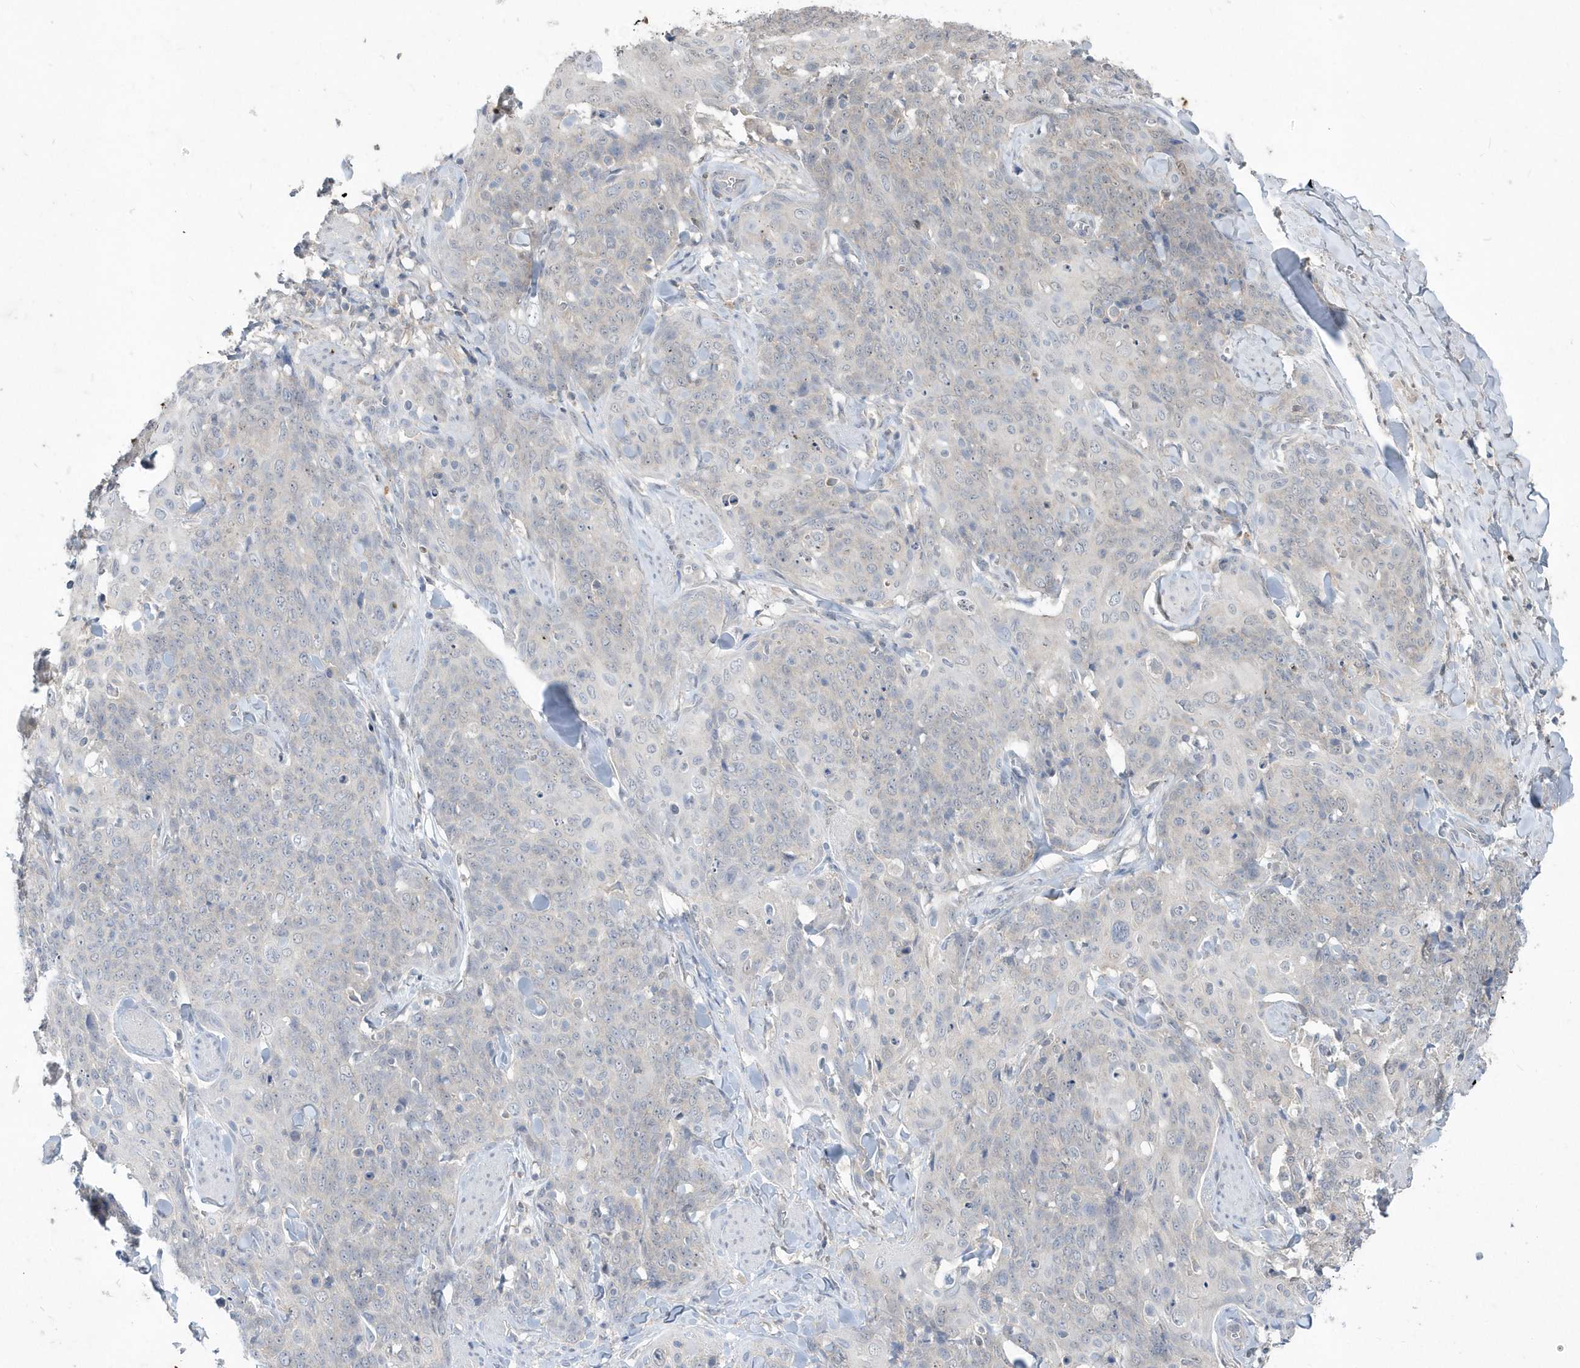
{"staining": {"intensity": "negative", "quantity": "none", "location": "none"}, "tissue": "skin cancer", "cell_type": "Tumor cells", "image_type": "cancer", "snomed": [{"axis": "morphology", "description": "Squamous cell carcinoma, NOS"}, {"axis": "topography", "description": "Skin"}, {"axis": "topography", "description": "Vulva"}], "caption": "DAB (3,3'-diaminobenzidine) immunohistochemical staining of human squamous cell carcinoma (skin) shows no significant expression in tumor cells.", "gene": "AKR7A2", "patient": {"sex": "female", "age": 85}}